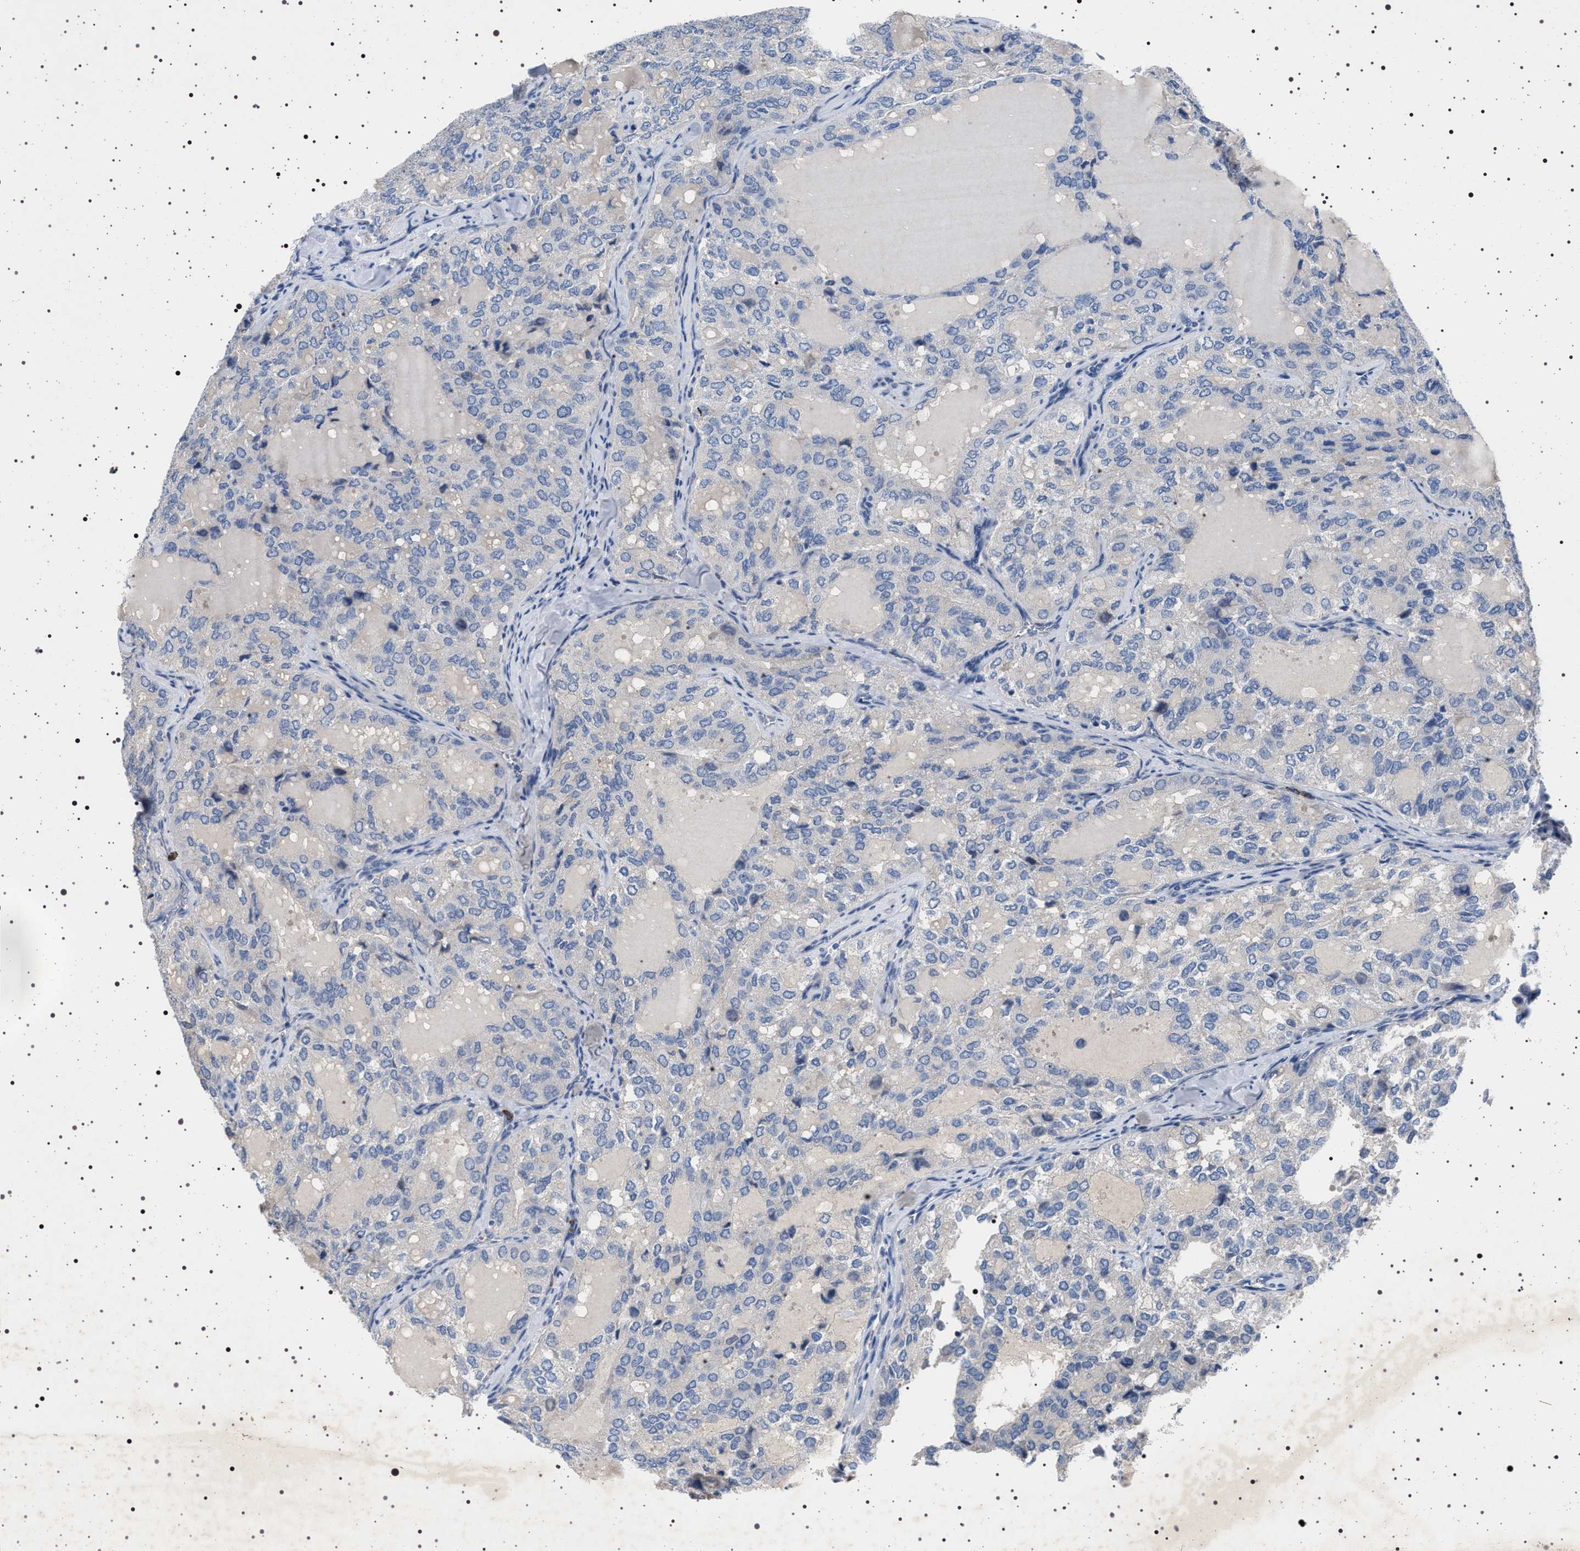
{"staining": {"intensity": "negative", "quantity": "none", "location": "none"}, "tissue": "thyroid cancer", "cell_type": "Tumor cells", "image_type": "cancer", "snomed": [{"axis": "morphology", "description": "Follicular adenoma carcinoma, NOS"}, {"axis": "topography", "description": "Thyroid gland"}], "caption": "Human thyroid cancer (follicular adenoma carcinoma) stained for a protein using IHC reveals no expression in tumor cells.", "gene": "NAT9", "patient": {"sex": "male", "age": 75}}